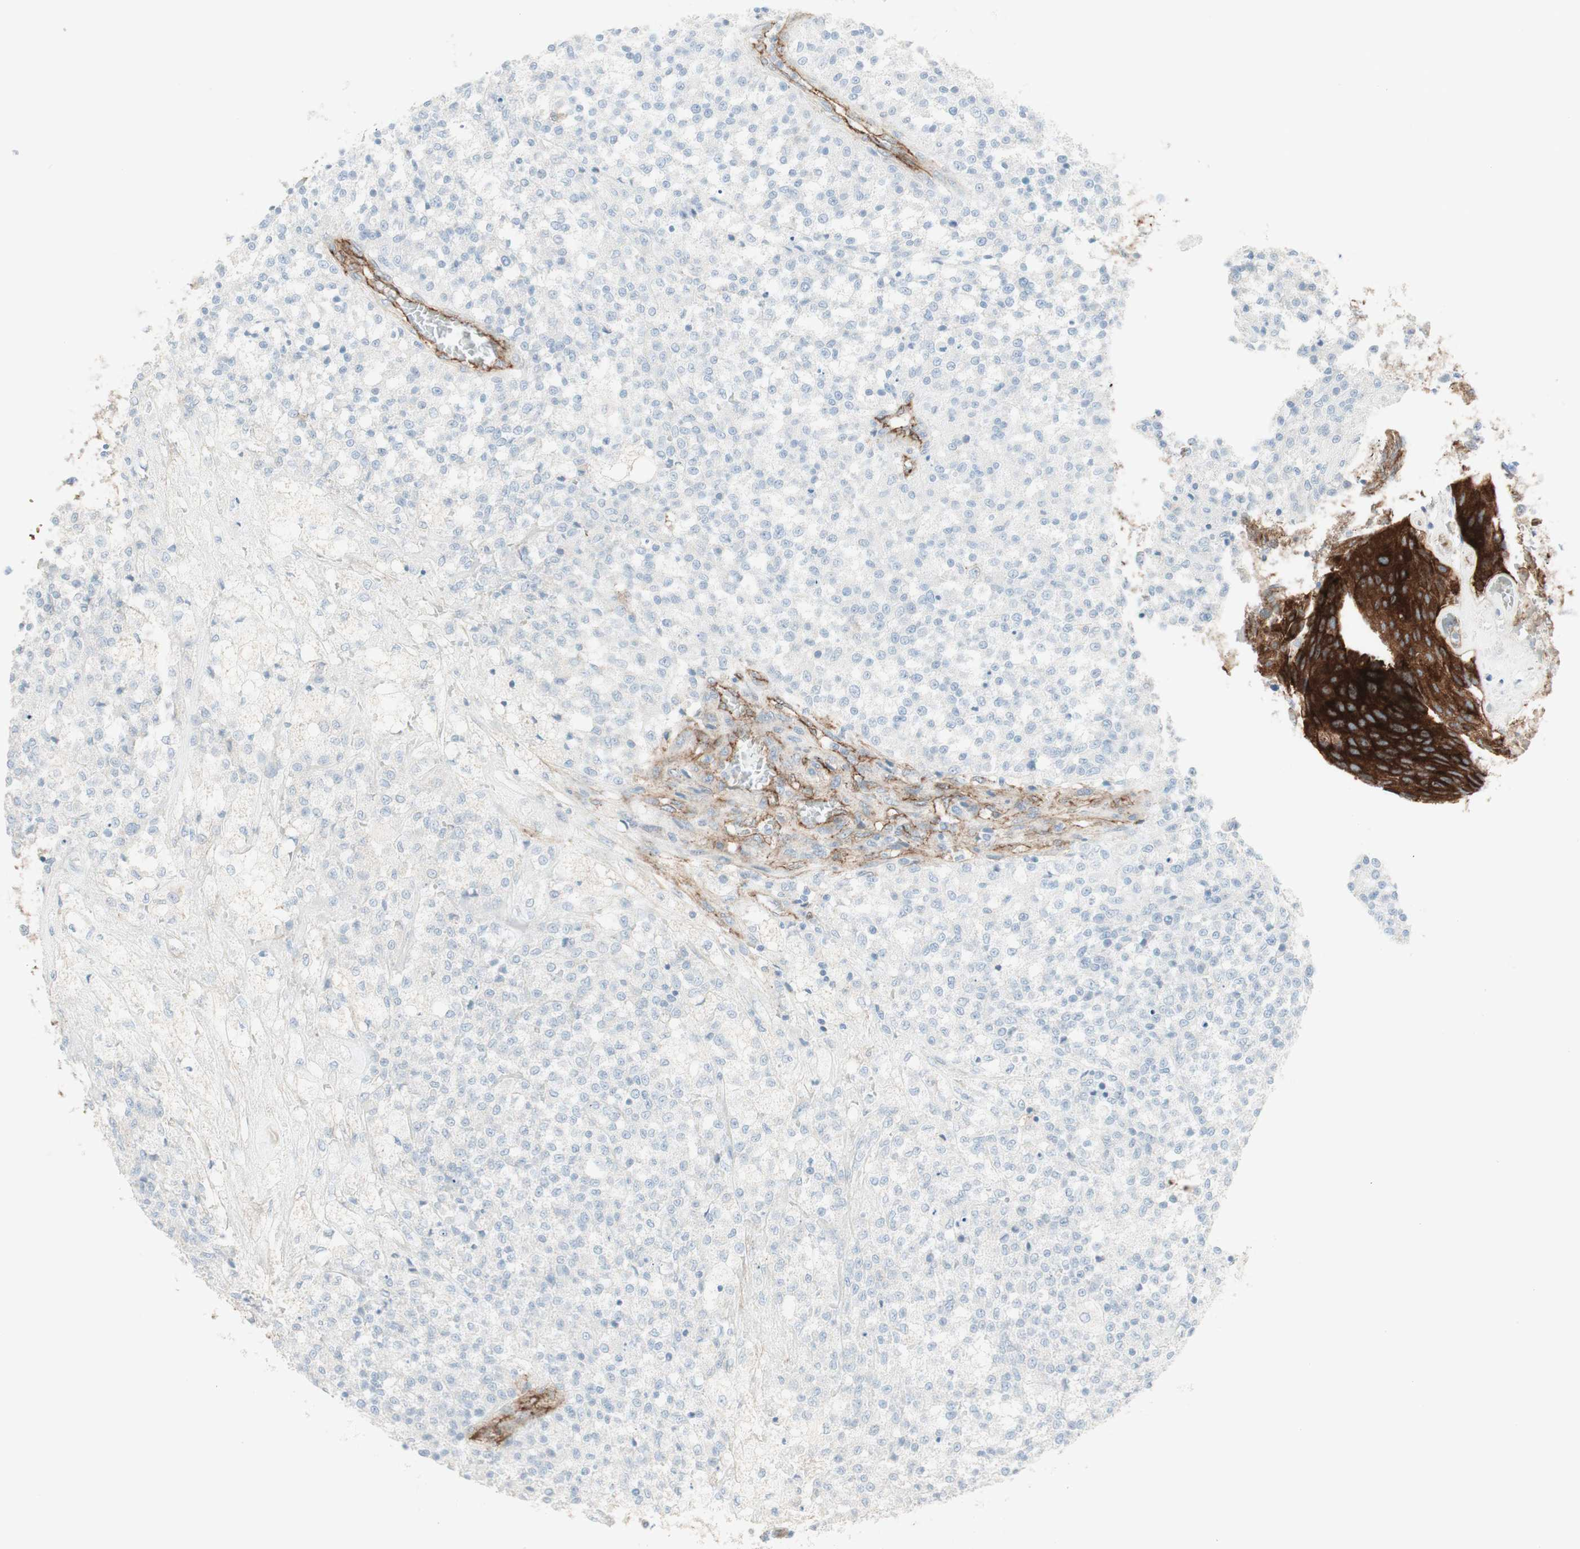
{"staining": {"intensity": "negative", "quantity": "none", "location": "none"}, "tissue": "testis cancer", "cell_type": "Tumor cells", "image_type": "cancer", "snomed": [{"axis": "morphology", "description": "Seminoma, NOS"}, {"axis": "topography", "description": "Testis"}], "caption": "This is a micrograph of immunohistochemistry (IHC) staining of testis cancer, which shows no expression in tumor cells. (DAB immunohistochemistry (IHC) visualized using brightfield microscopy, high magnification).", "gene": "MYO6", "patient": {"sex": "male", "age": 59}}